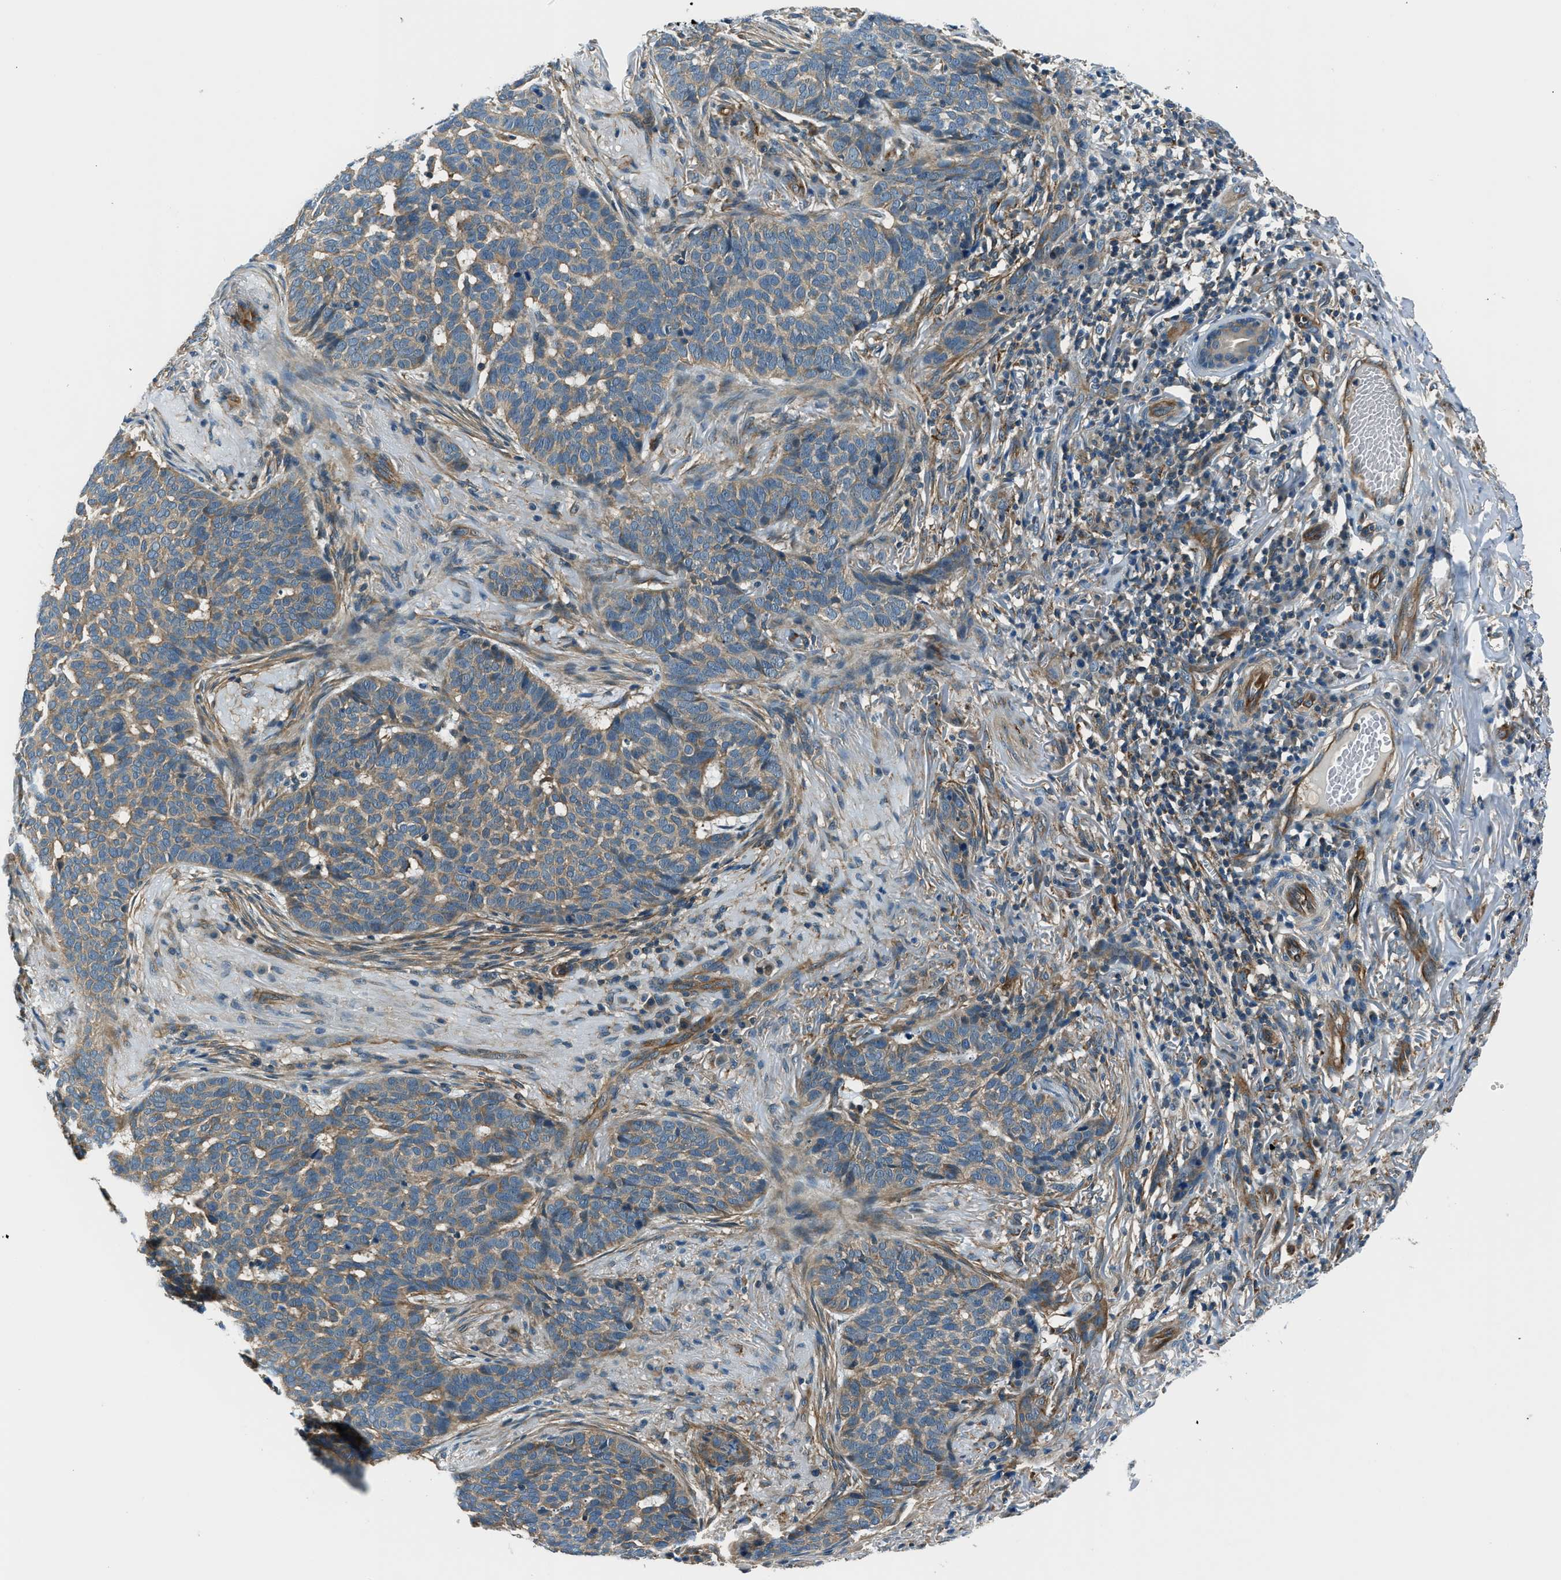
{"staining": {"intensity": "weak", "quantity": ">75%", "location": "cytoplasmic/membranous"}, "tissue": "skin cancer", "cell_type": "Tumor cells", "image_type": "cancer", "snomed": [{"axis": "morphology", "description": "Basal cell carcinoma"}, {"axis": "topography", "description": "Skin"}], "caption": "Immunohistochemistry of human skin cancer (basal cell carcinoma) displays low levels of weak cytoplasmic/membranous positivity in approximately >75% of tumor cells. (DAB (3,3'-diaminobenzidine) = brown stain, brightfield microscopy at high magnification).", "gene": "SLC19A2", "patient": {"sex": "male", "age": 85}}